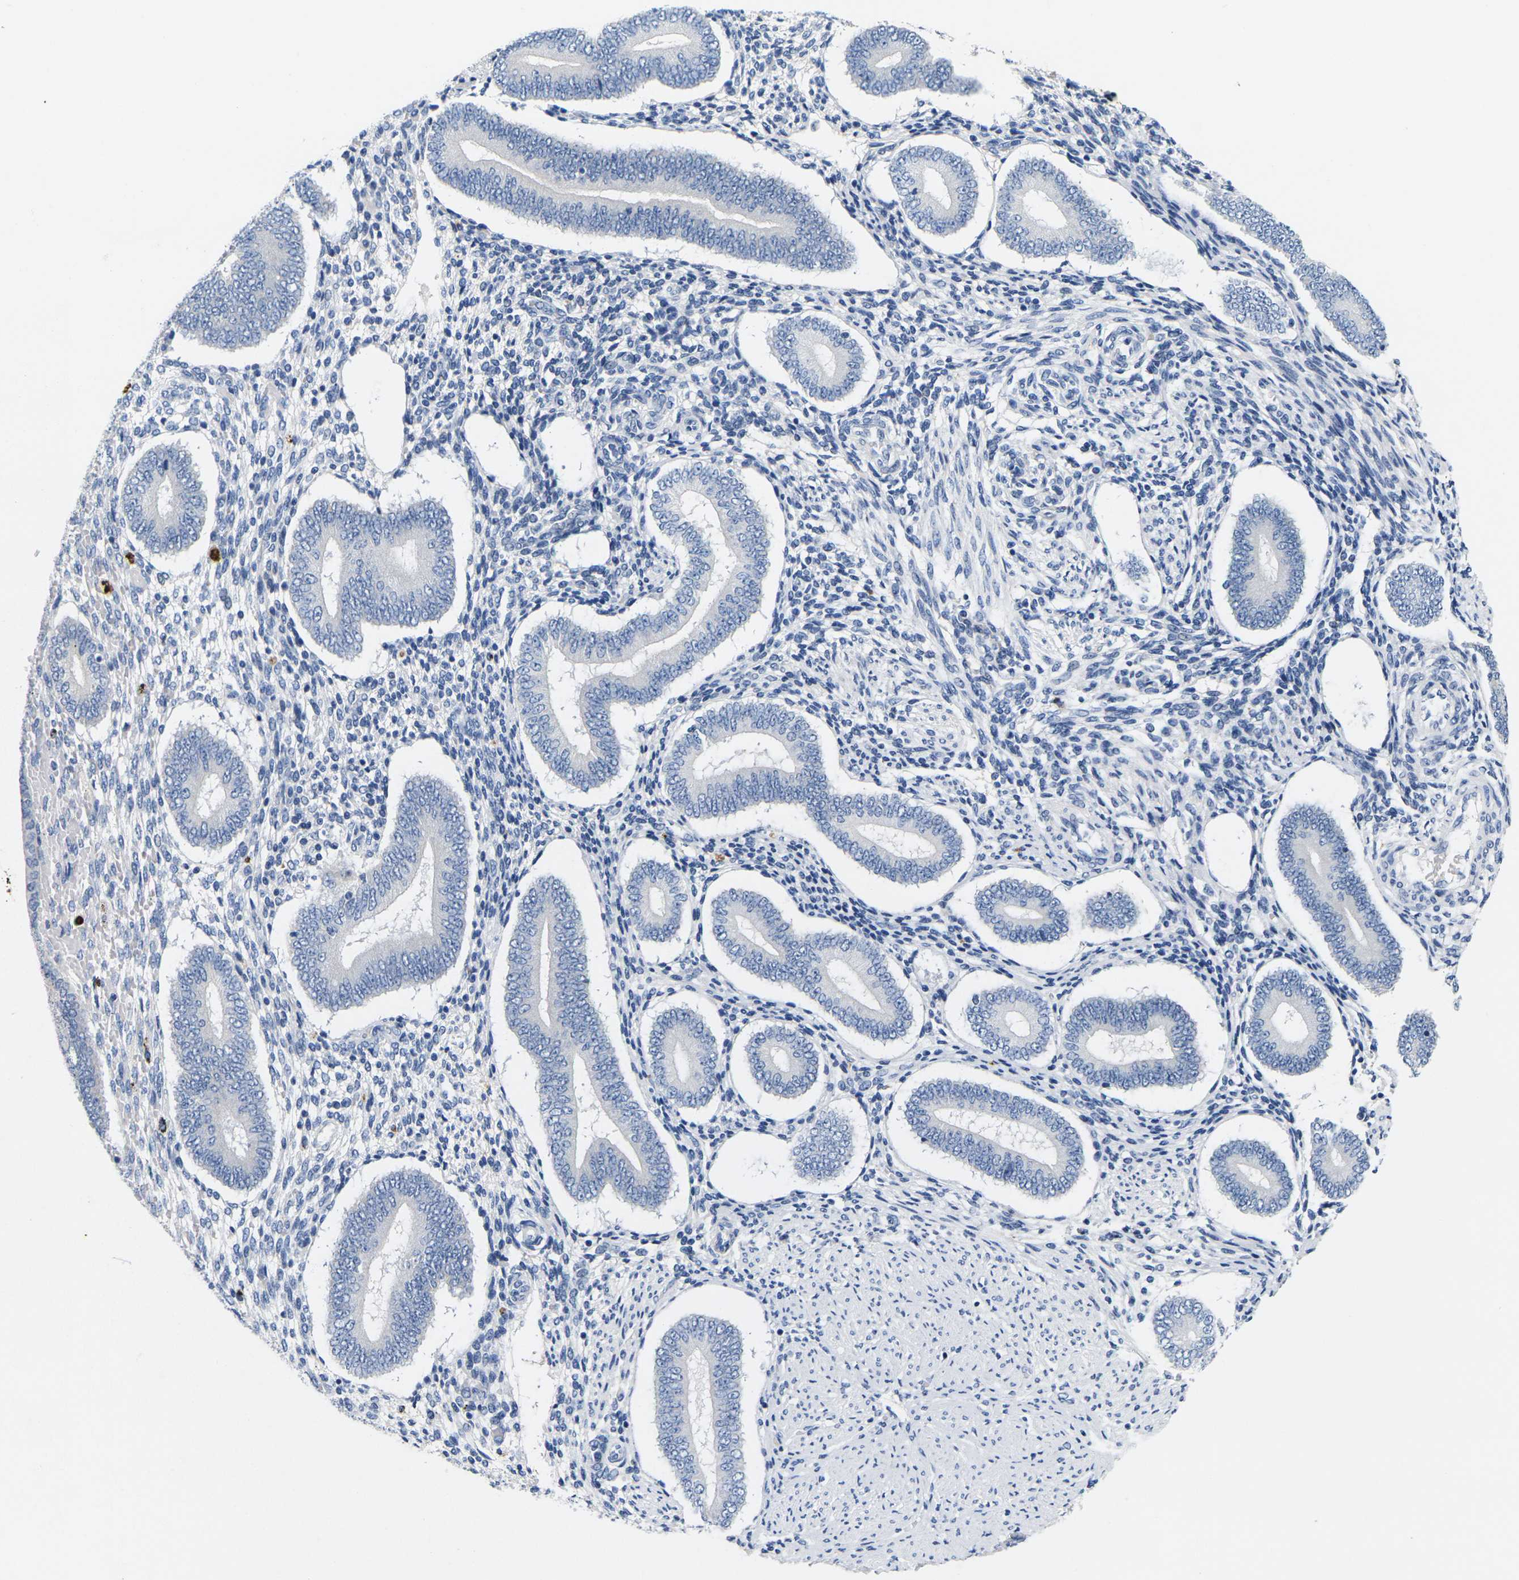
{"staining": {"intensity": "negative", "quantity": "none", "location": "none"}, "tissue": "endometrium", "cell_type": "Cells in endometrial stroma", "image_type": "normal", "snomed": [{"axis": "morphology", "description": "Normal tissue, NOS"}, {"axis": "topography", "description": "Endometrium"}], "caption": "Human endometrium stained for a protein using IHC reveals no expression in cells in endometrial stroma.", "gene": "NOCT", "patient": {"sex": "female", "age": 42}}